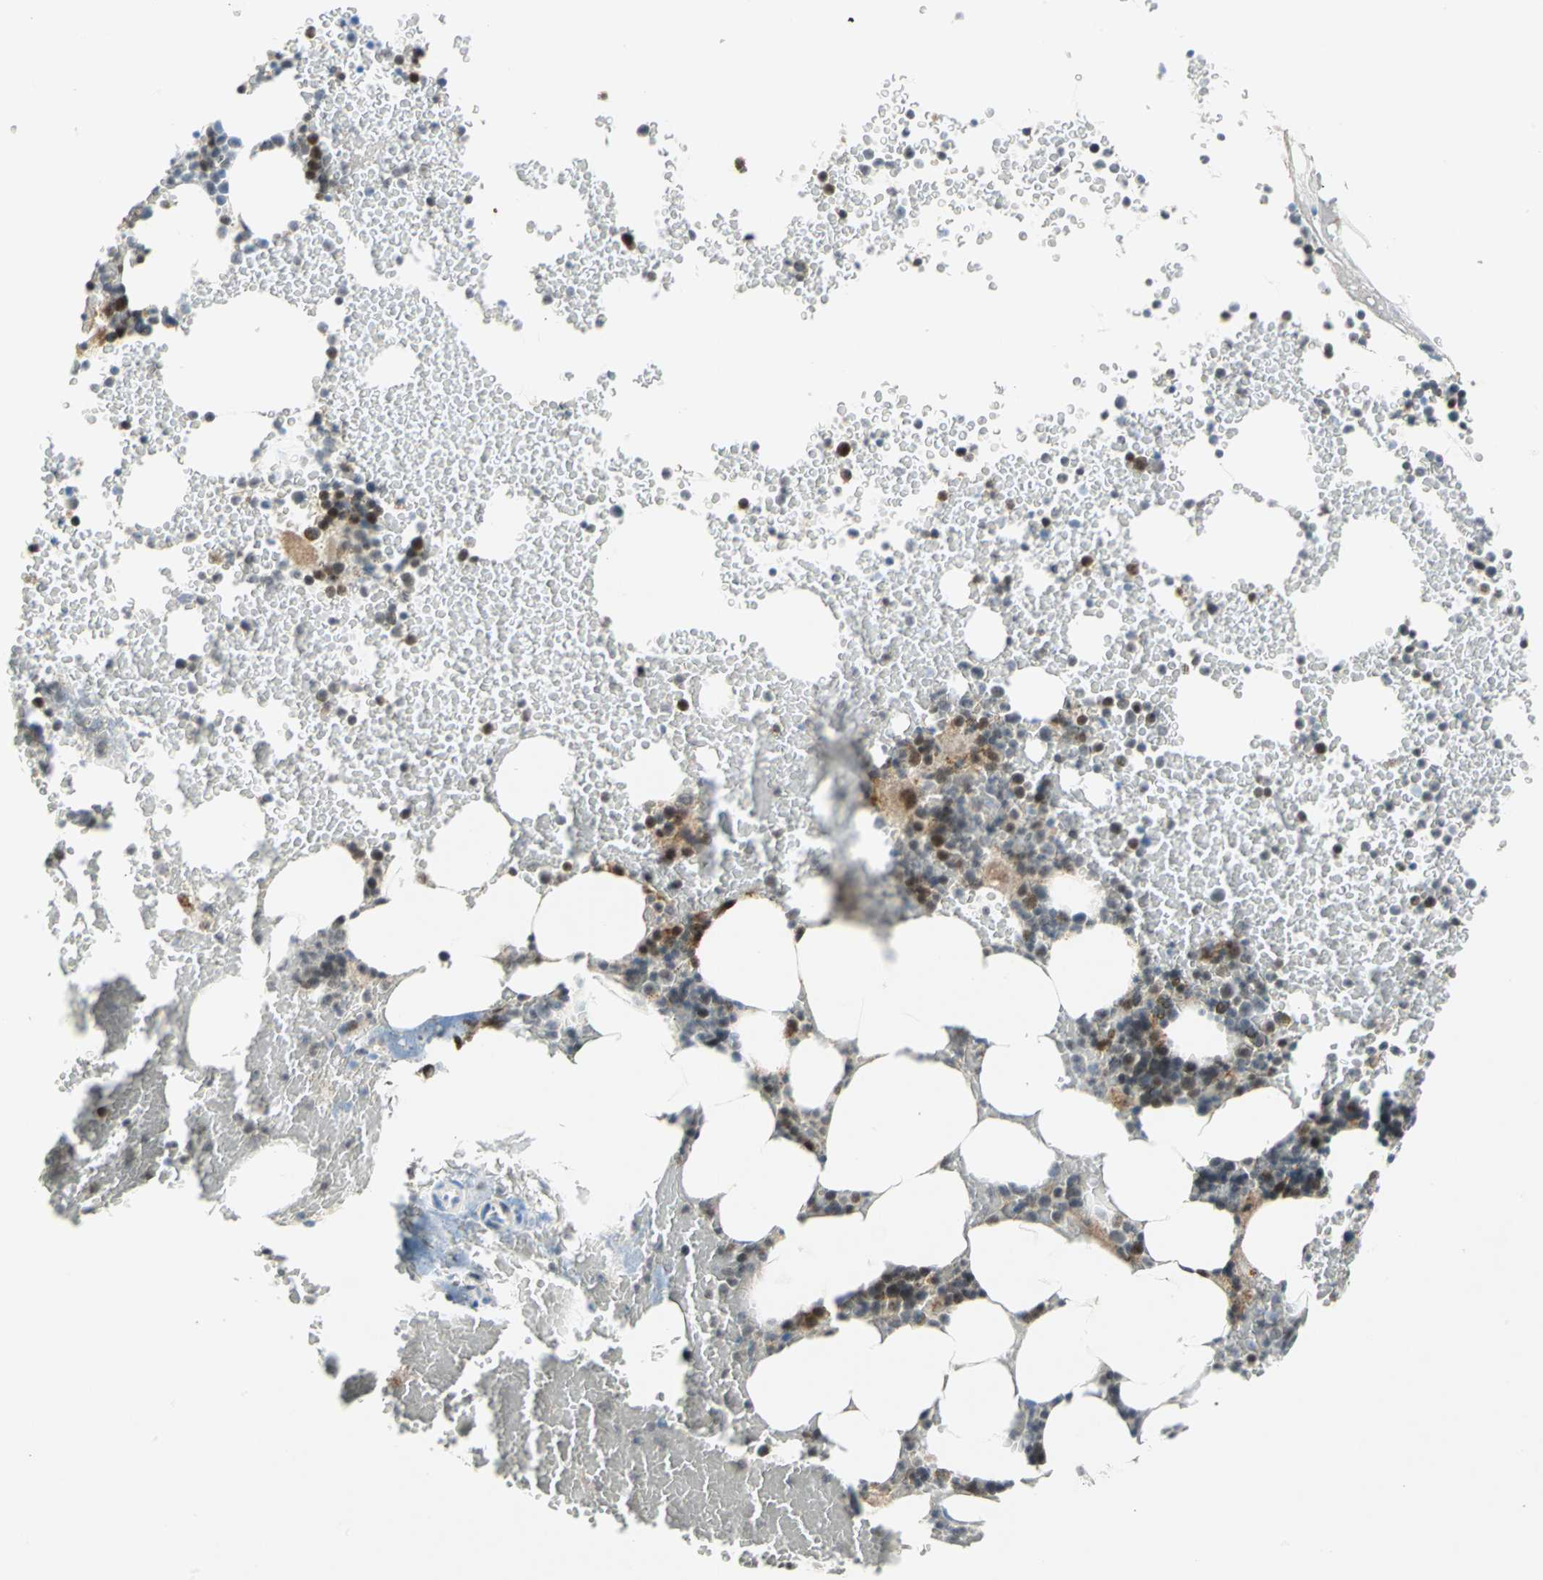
{"staining": {"intensity": "moderate", "quantity": "25%-75%", "location": "cytoplasmic/membranous"}, "tissue": "bone marrow", "cell_type": "Hematopoietic cells", "image_type": "normal", "snomed": [{"axis": "morphology", "description": "Normal tissue, NOS"}, {"axis": "topography", "description": "Bone marrow"}], "caption": "Immunohistochemical staining of normal bone marrow shows moderate cytoplasmic/membranous protein staining in about 25%-75% of hematopoietic cells.", "gene": "PIN1", "patient": {"sex": "female", "age": 66}}